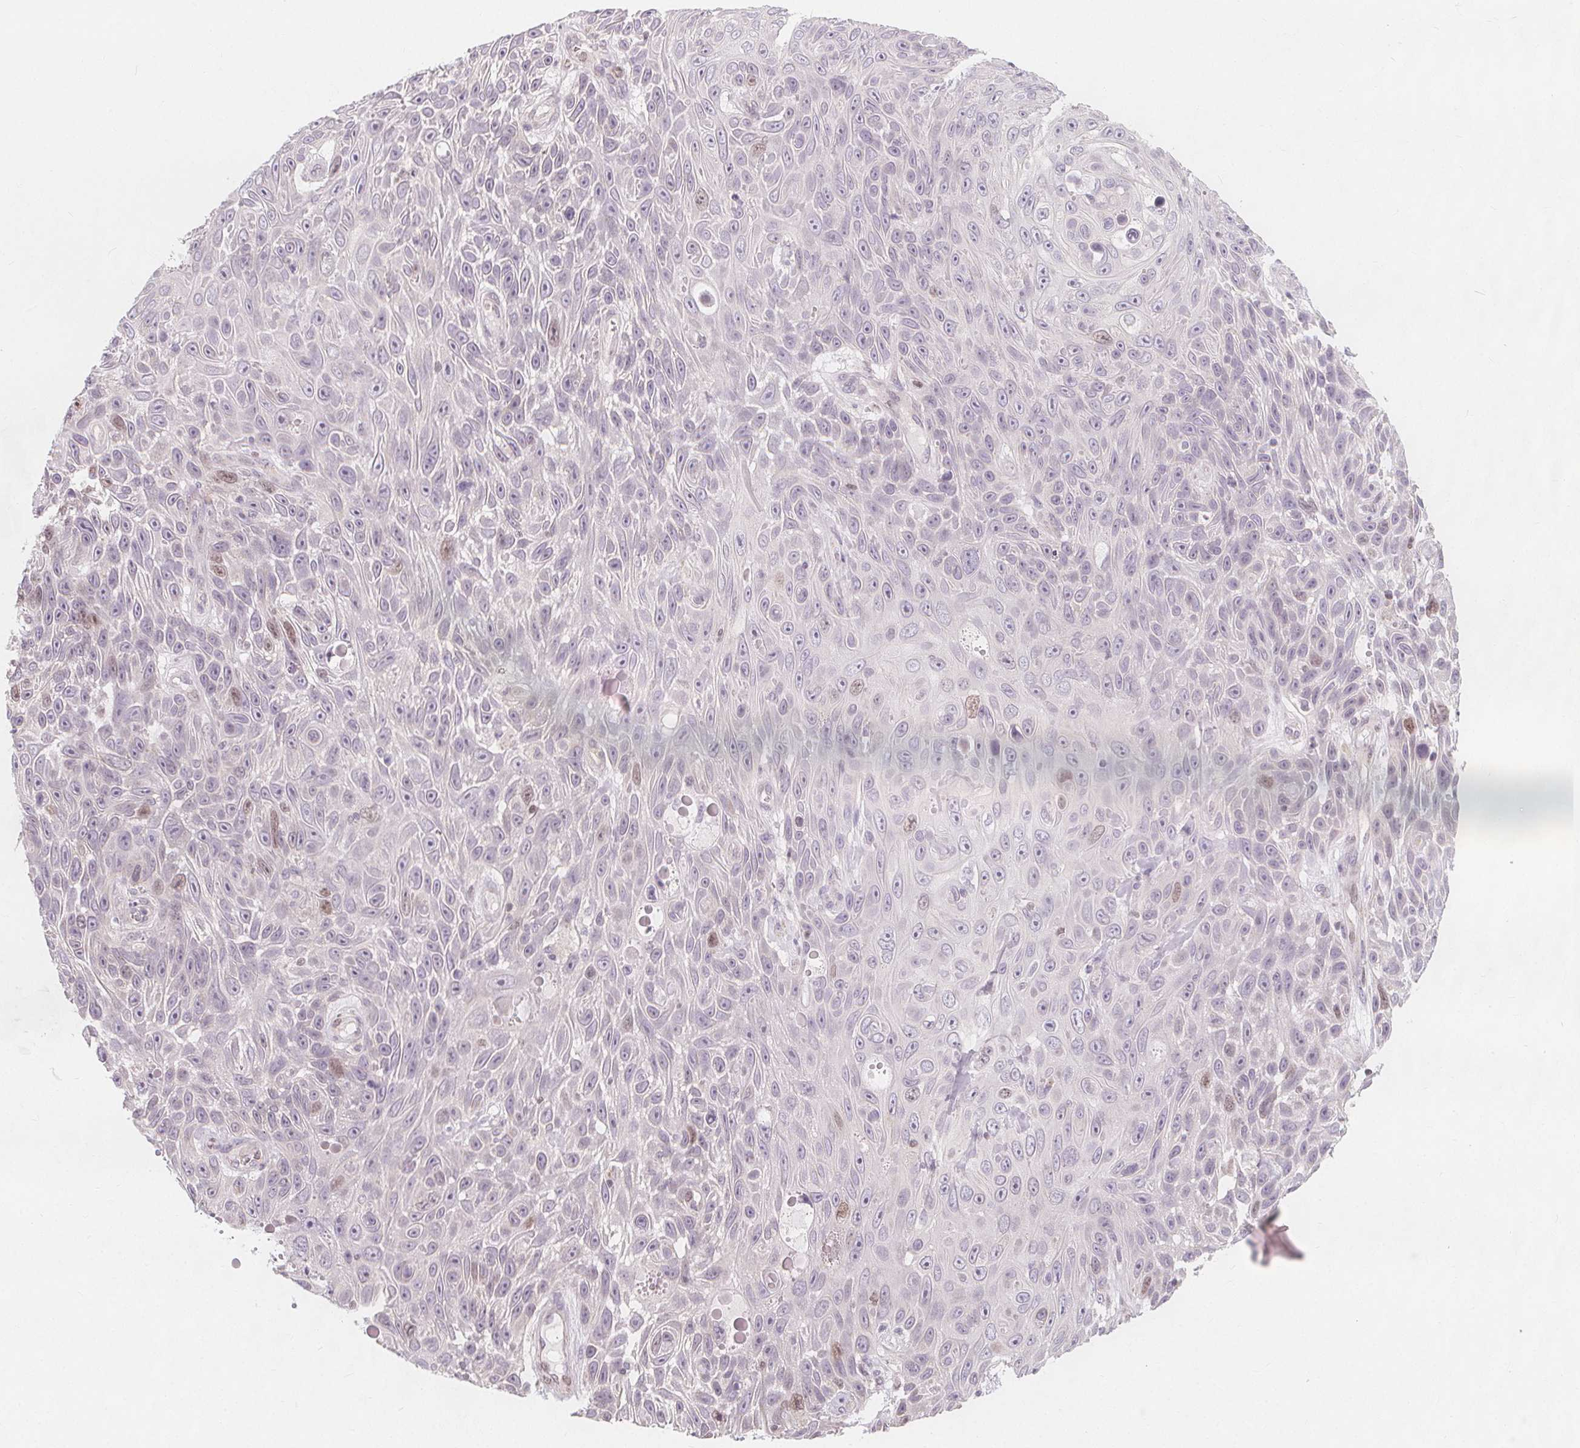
{"staining": {"intensity": "moderate", "quantity": "<25%", "location": "nuclear"}, "tissue": "skin cancer", "cell_type": "Tumor cells", "image_type": "cancer", "snomed": [{"axis": "morphology", "description": "Squamous cell carcinoma, NOS"}, {"axis": "topography", "description": "Skin"}], "caption": "High-magnification brightfield microscopy of skin cancer (squamous cell carcinoma) stained with DAB (3,3'-diaminobenzidine) (brown) and counterstained with hematoxylin (blue). tumor cells exhibit moderate nuclear staining is present in about<25% of cells. (Stains: DAB (3,3'-diaminobenzidine) in brown, nuclei in blue, Microscopy: brightfield microscopy at high magnification).", "gene": "TIPIN", "patient": {"sex": "male", "age": 82}}